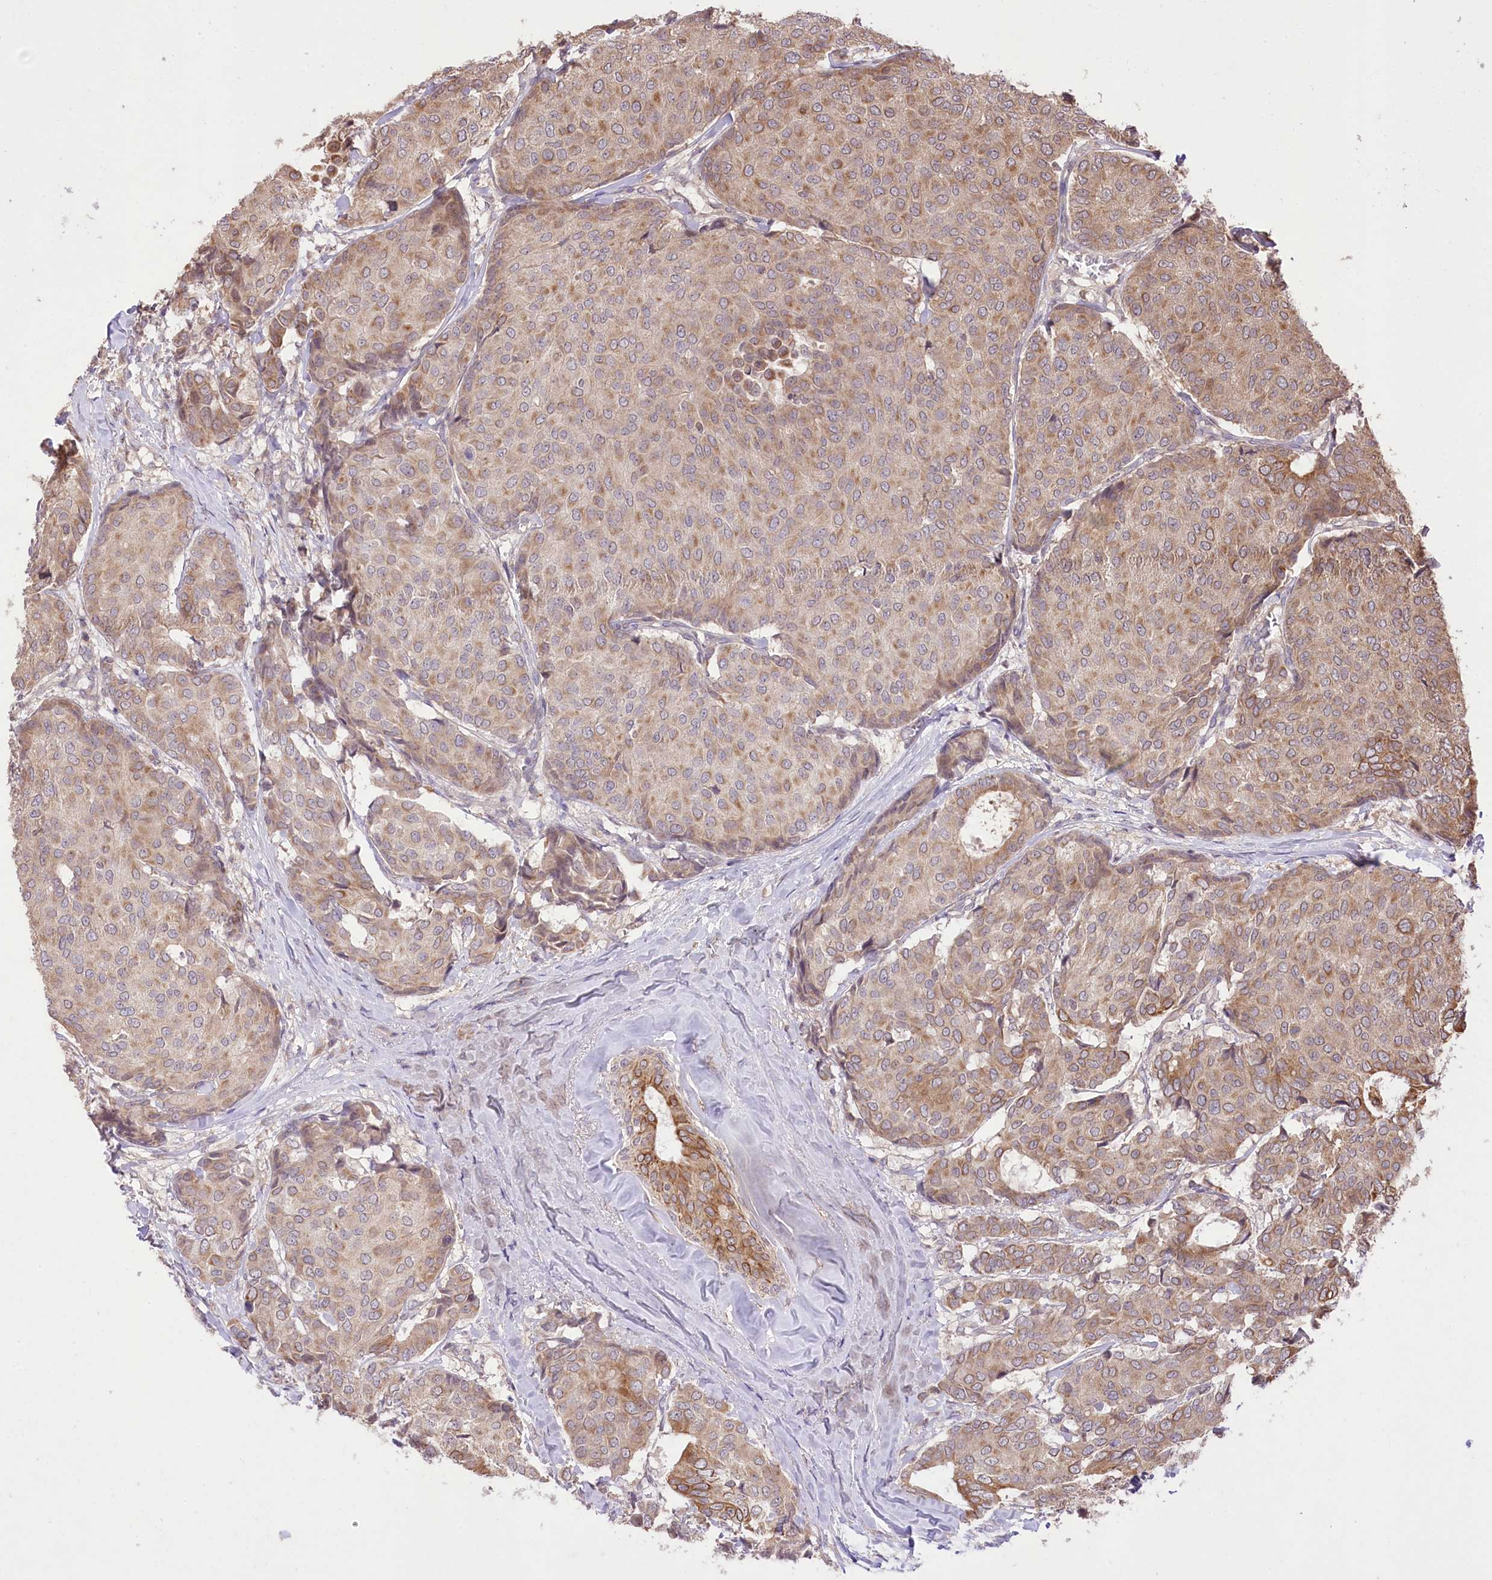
{"staining": {"intensity": "moderate", "quantity": ">75%", "location": "cytoplasmic/membranous"}, "tissue": "breast cancer", "cell_type": "Tumor cells", "image_type": "cancer", "snomed": [{"axis": "morphology", "description": "Duct carcinoma"}, {"axis": "topography", "description": "Breast"}], "caption": "Infiltrating ductal carcinoma (breast) tissue exhibits moderate cytoplasmic/membranous expression in approximately >75% of tumor cells, visualized by immunohistochemistry. Using DAB (brown) and hematoxylin (blue) stains, captured at high magnification using brightfield microscopy.", "gene": "HELT", "patient": {"sex": "female", "age": 75}}